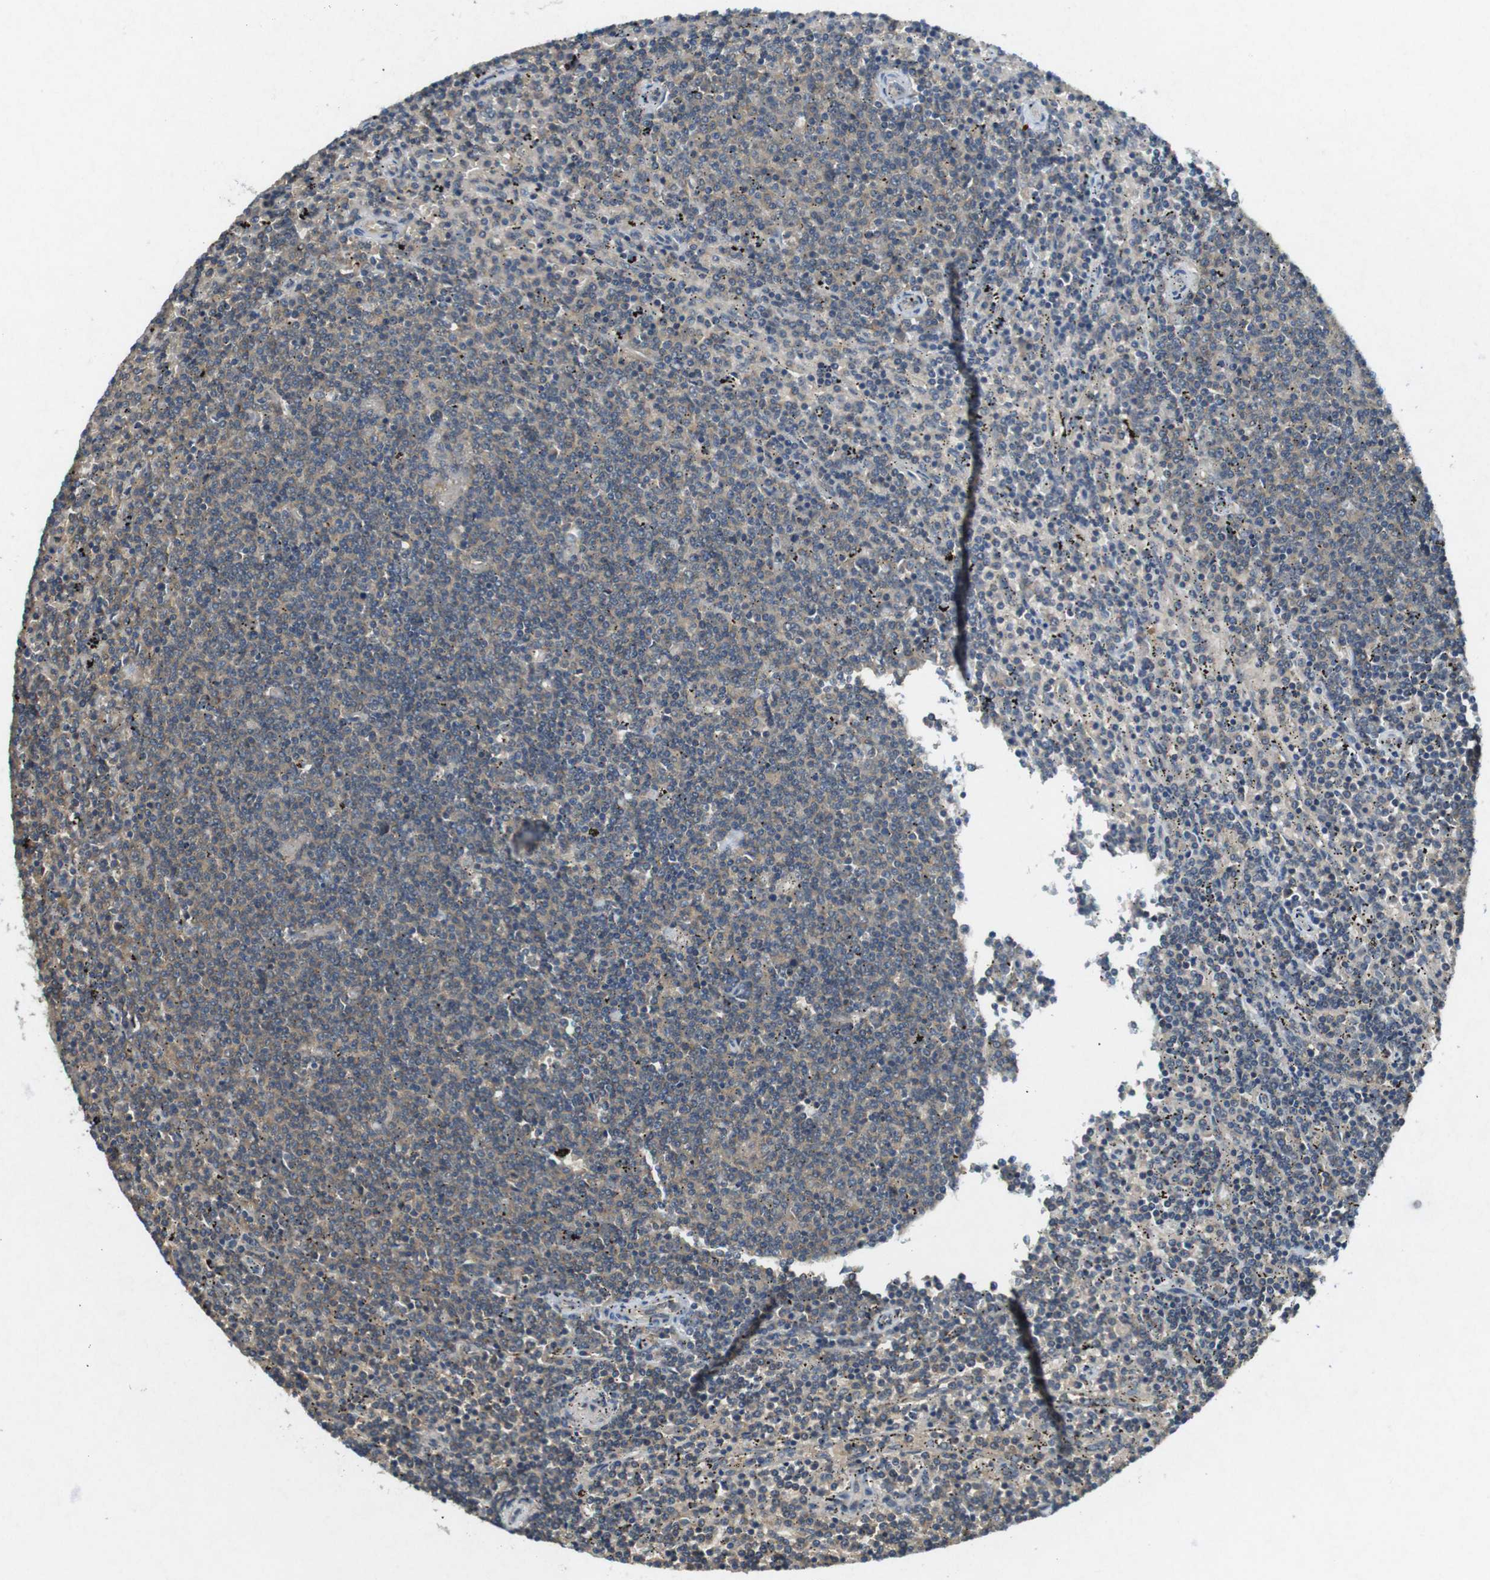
{"staining": {"intensity": "weak", "quantity": "25%-75%", "location": "cytoplasmic/membranous"}, "tissue": "lymphoma", "cell_type": "Tumor cells", "image_type": "cancer", "snomed": [{"axis": "morphology", "description": "Malignant lymphoma, non-Hodgkin's type, Low grade"}, {"axis": "topography", "description": "Spleen"}], "caption": "High-magnification brightfield microscopy of low-grade malignant lymphoma, non-Hodgkin's type stained with DAB (brown) and counterstained with hematoxylin (blue). tumor cells exhibit weak cytoplasmic/membranous positivity is identified in approximately25%-75% of cells.", "gene": "SUGT1", "patient": {"sex": "female", "age": 50}}